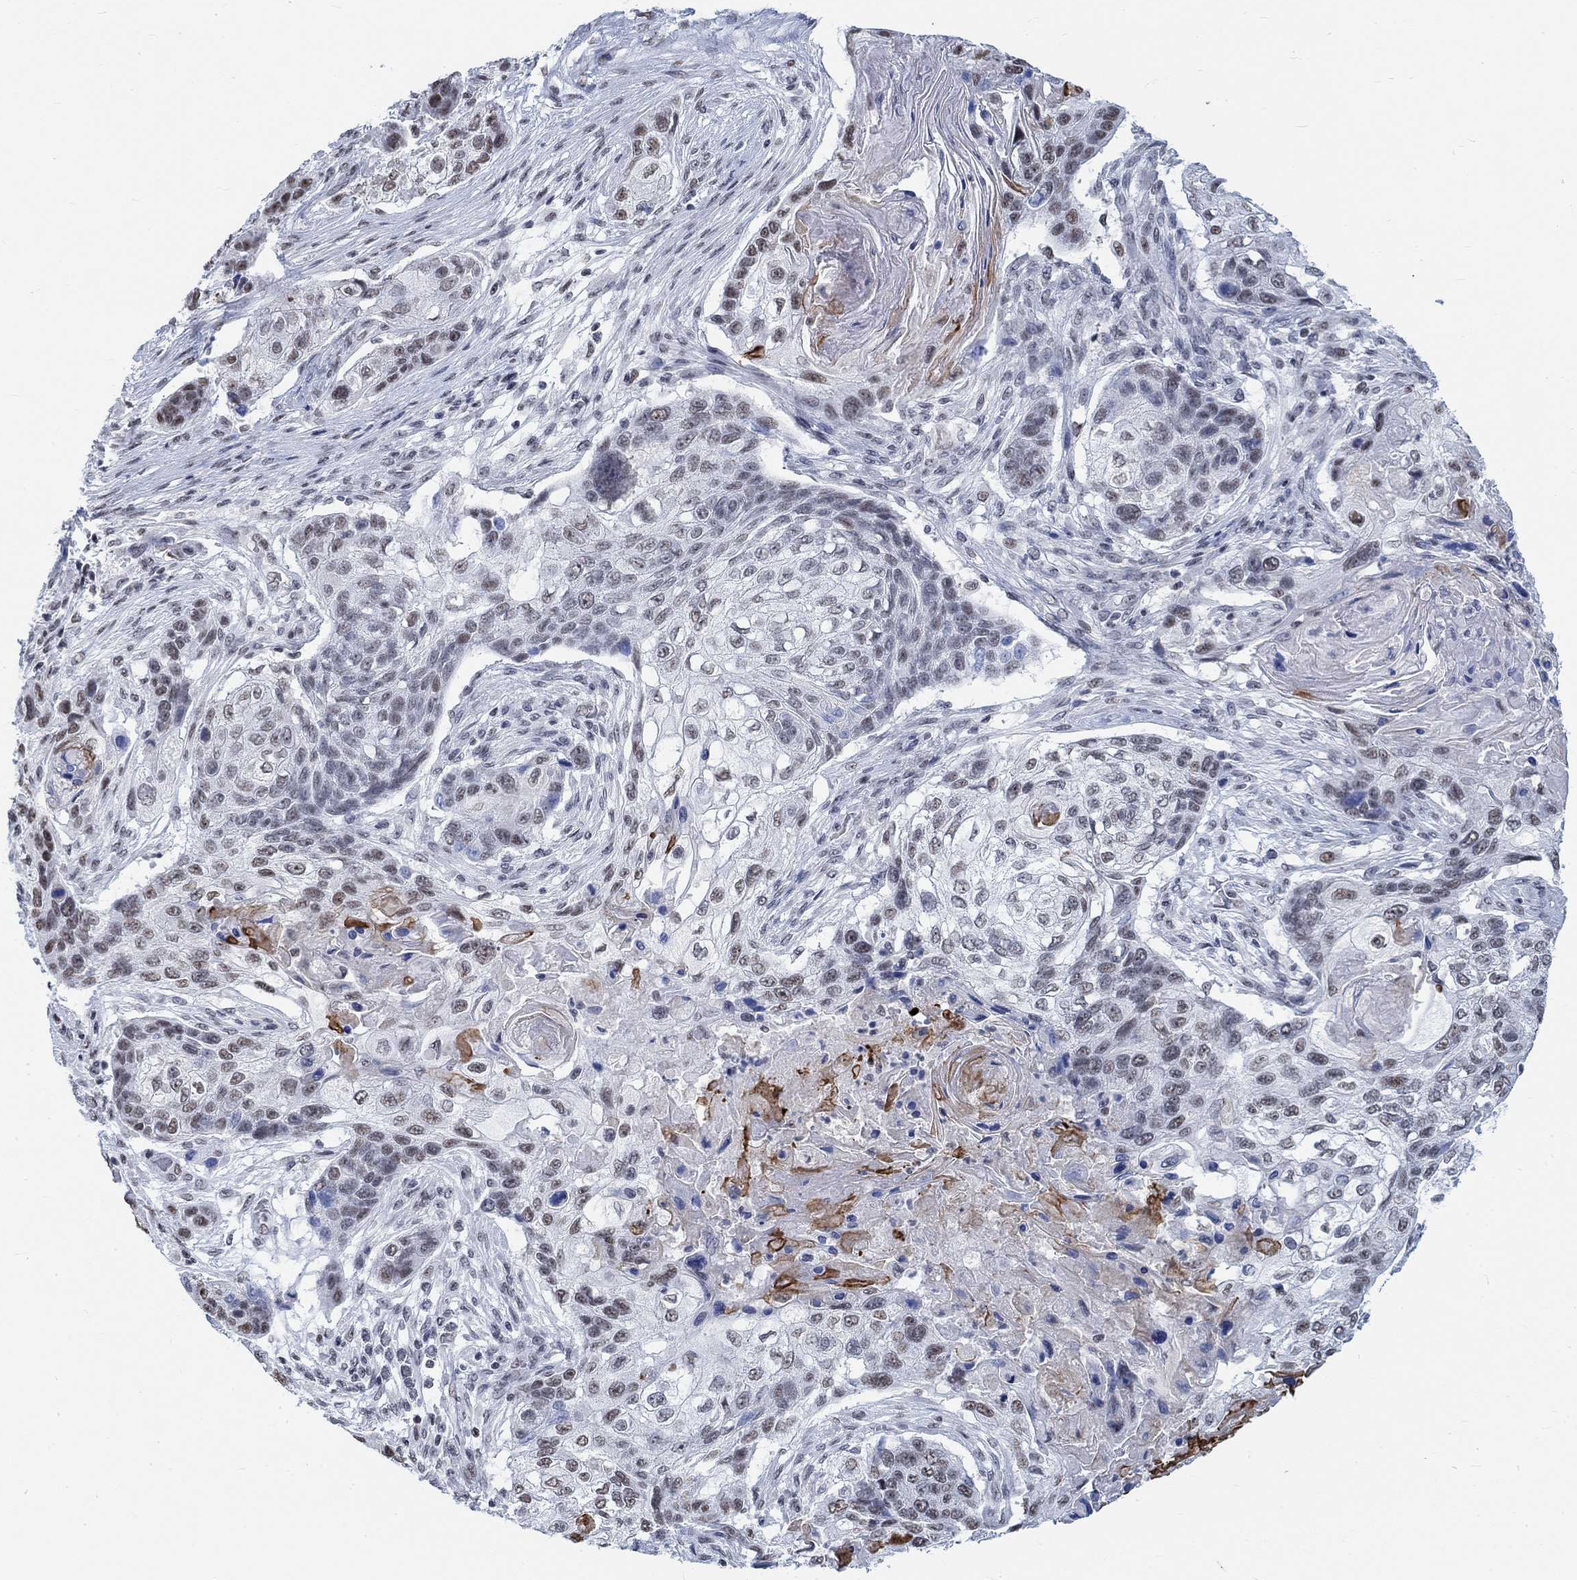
{"staining": {"intensity": "negative", "quantity": "none", "location": "none"}, "tissue": "lung cancer", "cell_type": "Tumor cells", "image_type": "cancer", "snomed": [{"axis": "morphology", "description": "Normal tissue, NOS"}, {"axis": "morphology", "description": "Squamous cell carcinoma, NOS"}, {"axis": "topography", "description": "Bronchus"}, {"axis": "topography", "description": "Lung"}], "caption": "Micrograph shows no significant protein staining in tumor cells of lung cancer (squamous cell carcinoma).", "gene": "KCNH8", "patient": {"sex": "male", "age": 69}}